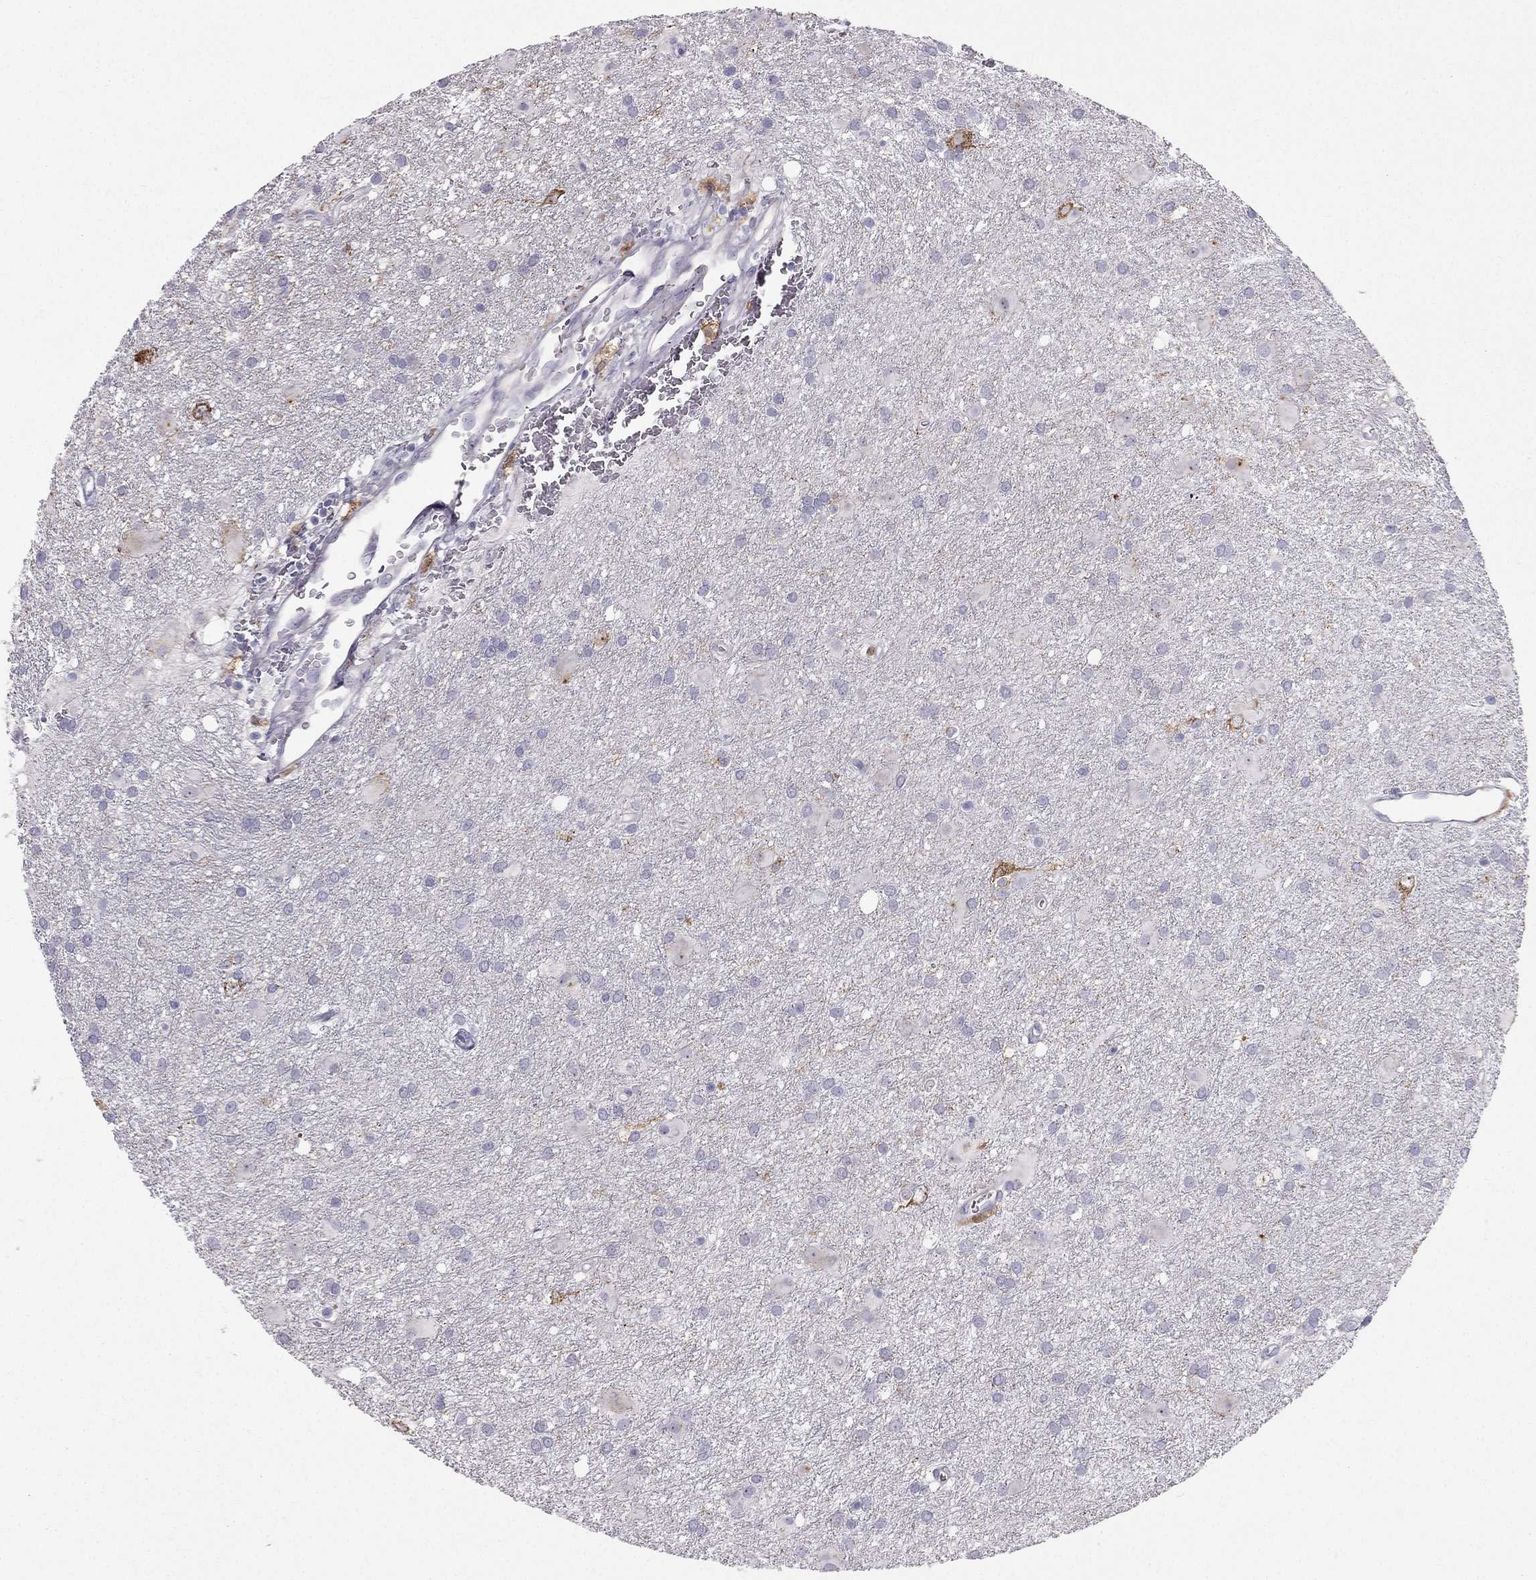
{"staining": {"intensity": "negative", "quantity": "none", "location": "none"}, "tissue": "glioma", "cell_type": "Tumor cells", "image_type": "cancer", "snomed": [{"axis": "morphology", "description": "Glioma, malignant, Low grade"}, {"axis": "topography", "description": "Brain"}], "caption": "Malignant low-grade glioma was stained to show a protein in brown. There is no significant positivity in tumor cells. (DAB (3,3'-diaminobenzidine) IHC visualized using brightfield microscopy, high magnification).", "gene": "LMTK3", "patient": {"sex": "male", "age": 58}}